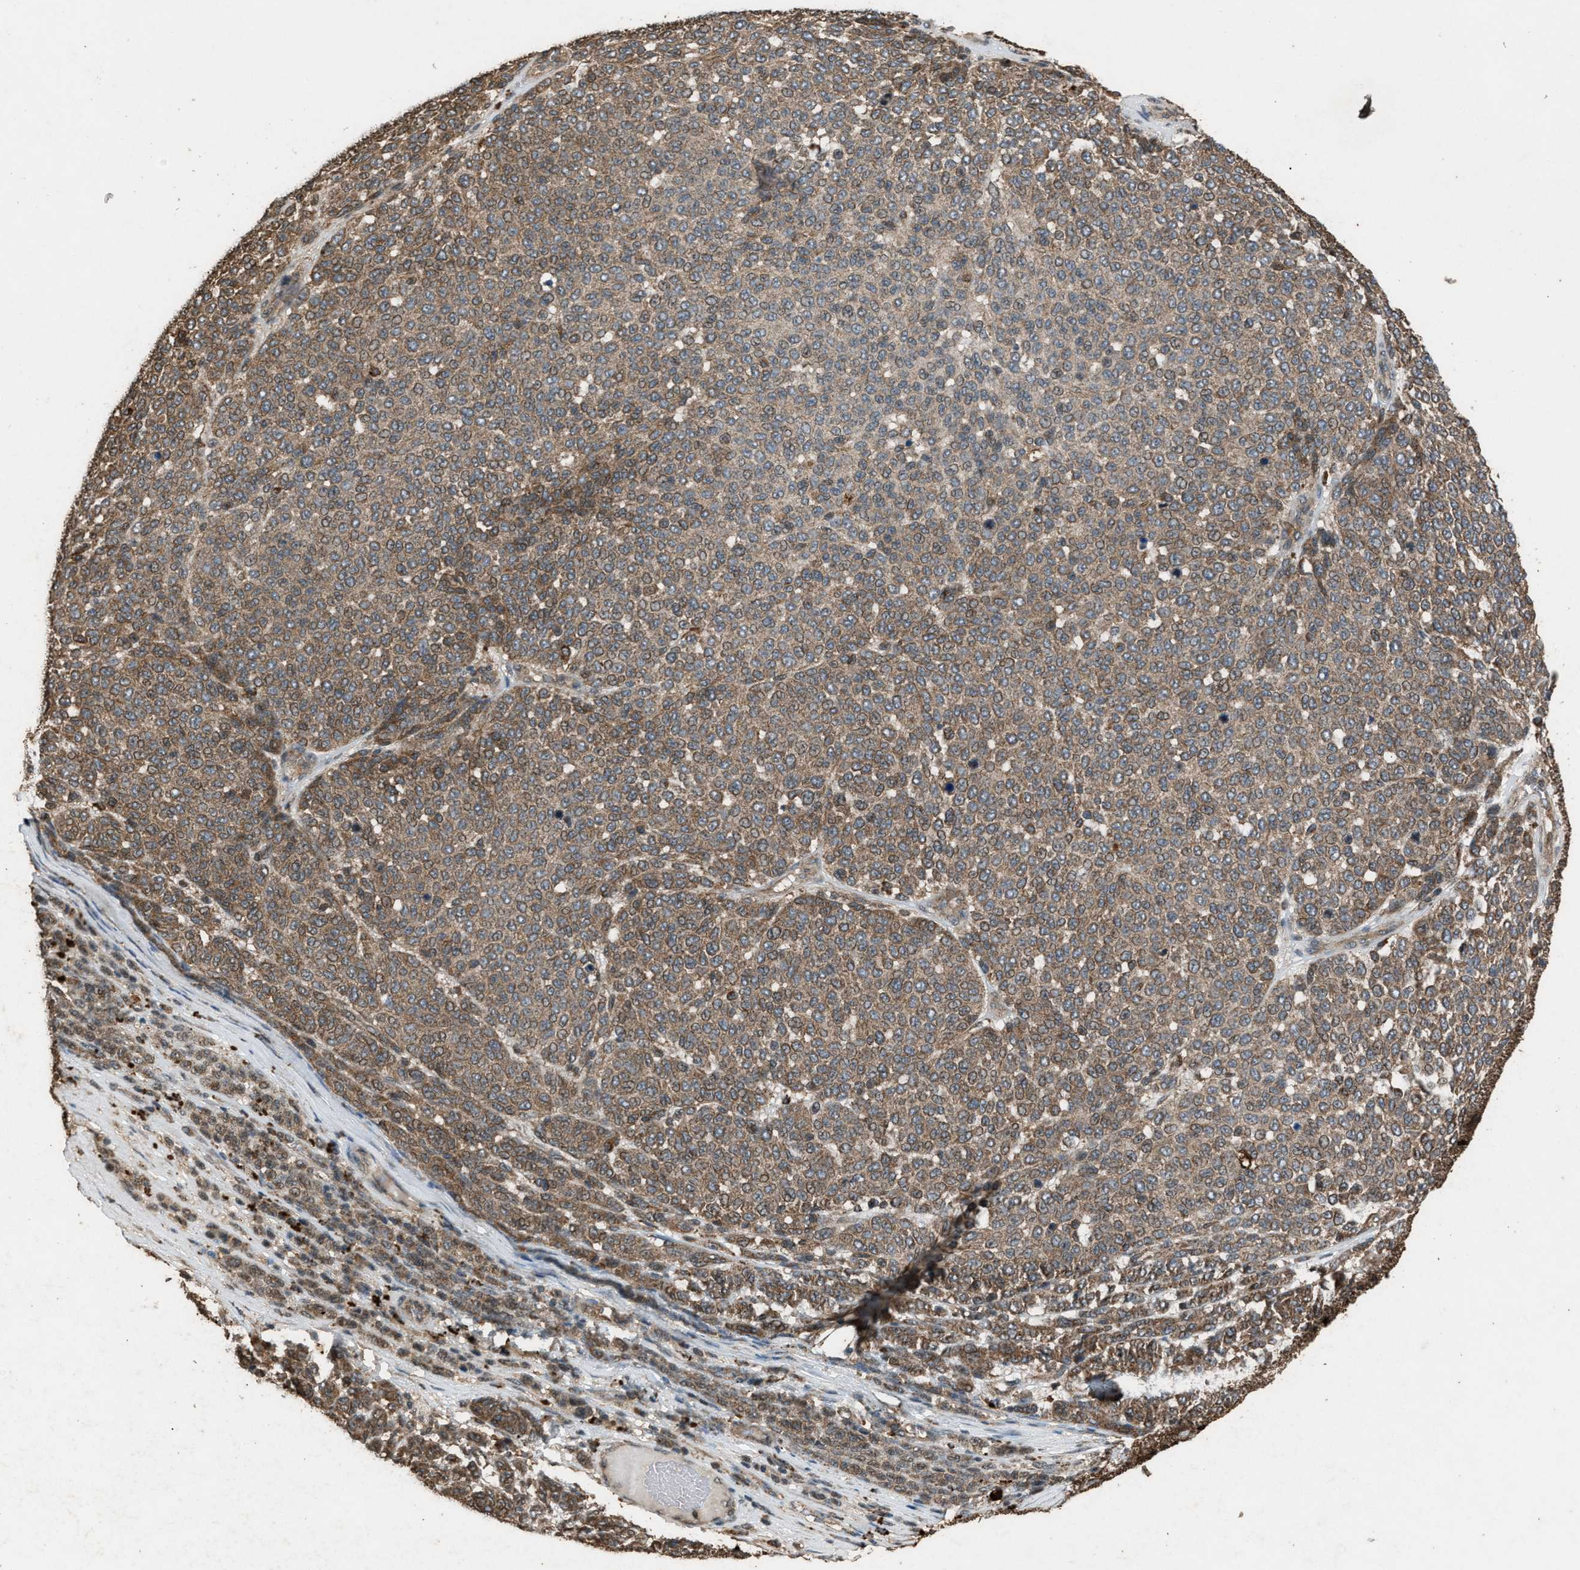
{"staining": {"intensity": "moderate", "quantity": ">75%", "location": "cytoplasmic/membranous"}, "tissue": "melanoma", "cell_type": "Tumor cells", "image_type": "cancer", "snomed": [{"axis": "morphology", "description": "Malignant melanoma, NOS"}, {"axis": "topography", "description": "Skin"}], "caption": "Malignant melanoma stained for a protein (brown) exhibits moderate cytoplasmic/membranous positive staining in about >75% of tumor cells.", "gene": "PSMD1", "patient": {"sex": "male", "age": 59}}